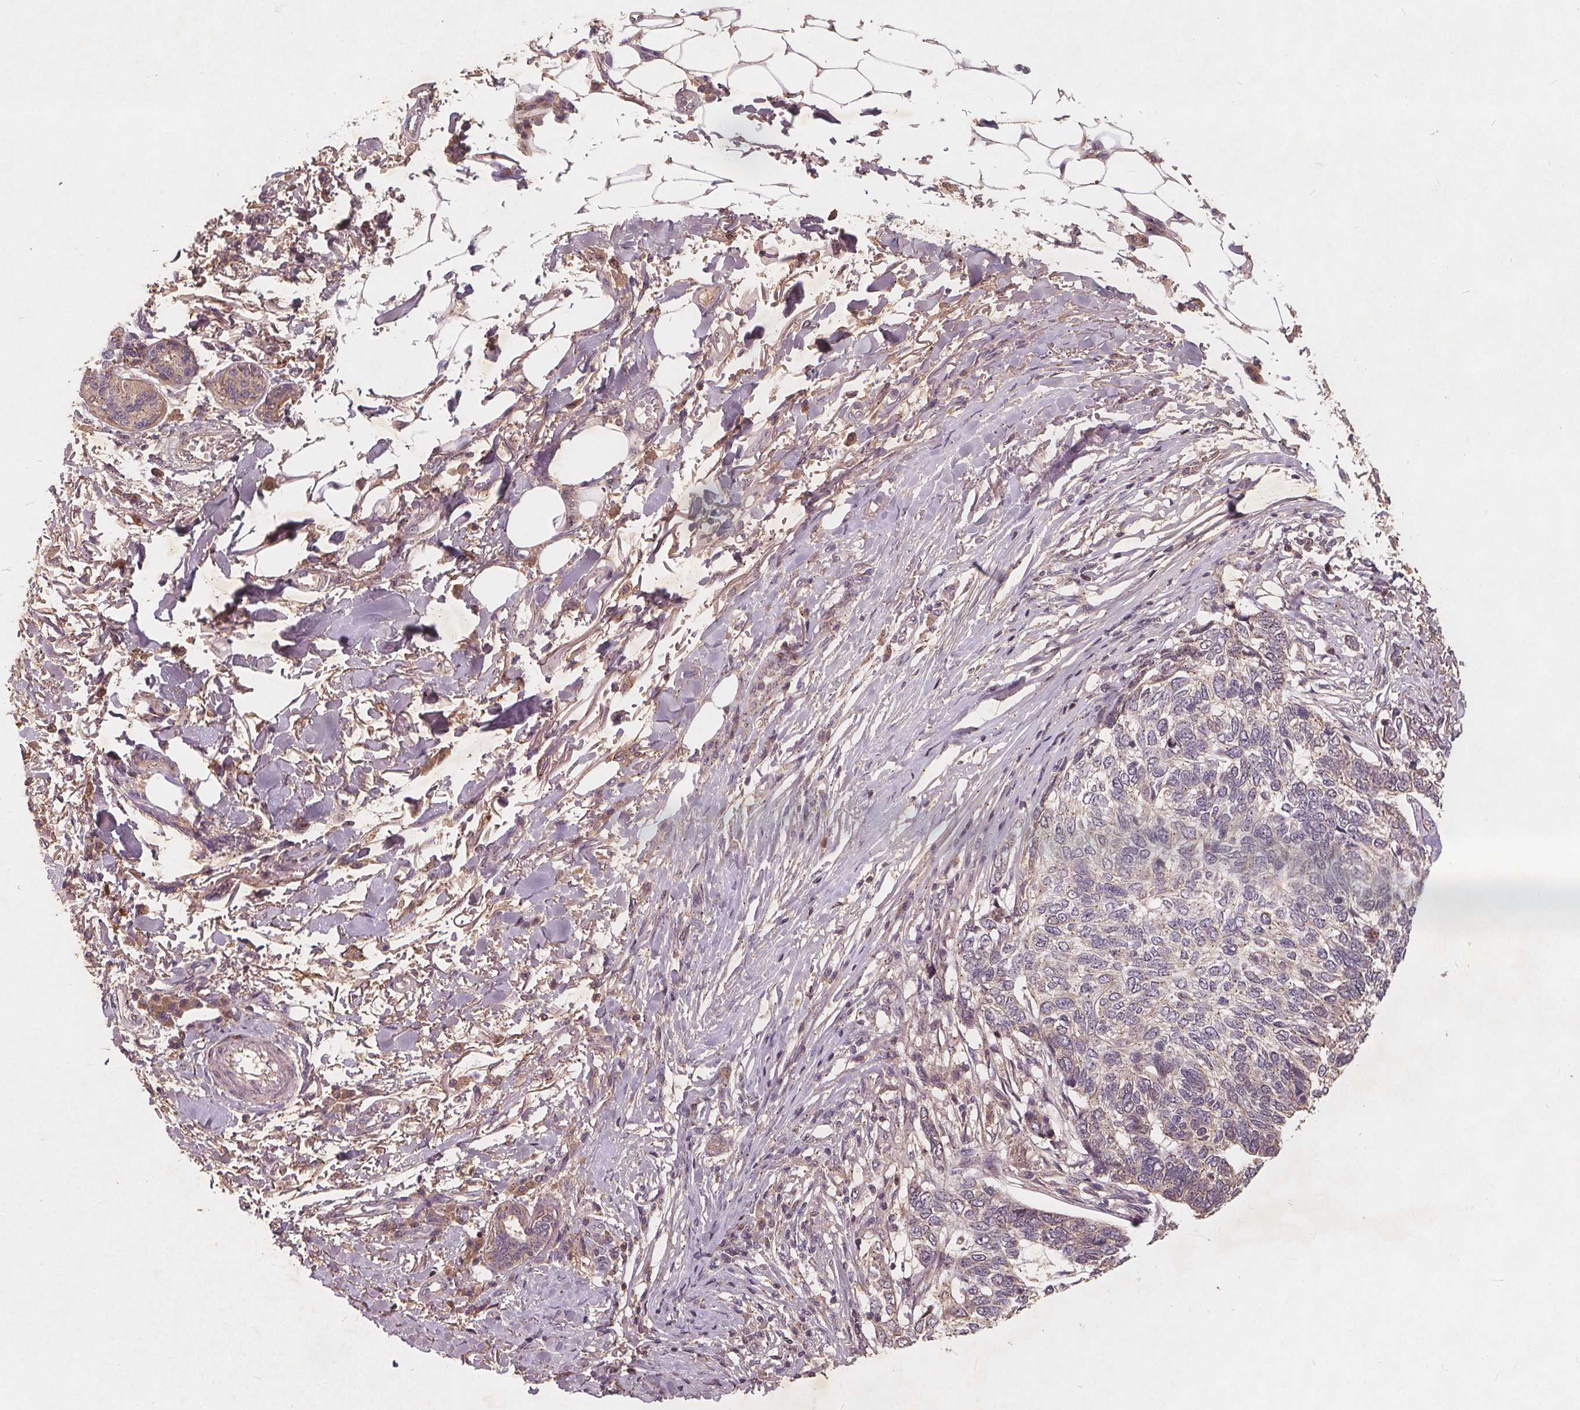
{"staining": {"intensity": "negative", "quantity": "none", "location": "none"}, "tissue": "skin cancer", "cell_type": "Tumor cells", "image_type": "cancer", "snomed": [{"axis": "morphology", "description": "Basal cell carcinoma"}, {"axis": "topography", "description": "Skin"}], "caption": "An IHC micrograph of skin basal cell carcinoma is shown. There is no staining in tumor cells of skin basal cell carcinoma. The staining is performed using DAB (3,3'-diaminobenzidine) brown chromogen with nuclei counter-stained in using hematoxylin.", "gene": "CSNK1G2", "patient": {"sex": "female", "age": 65}}